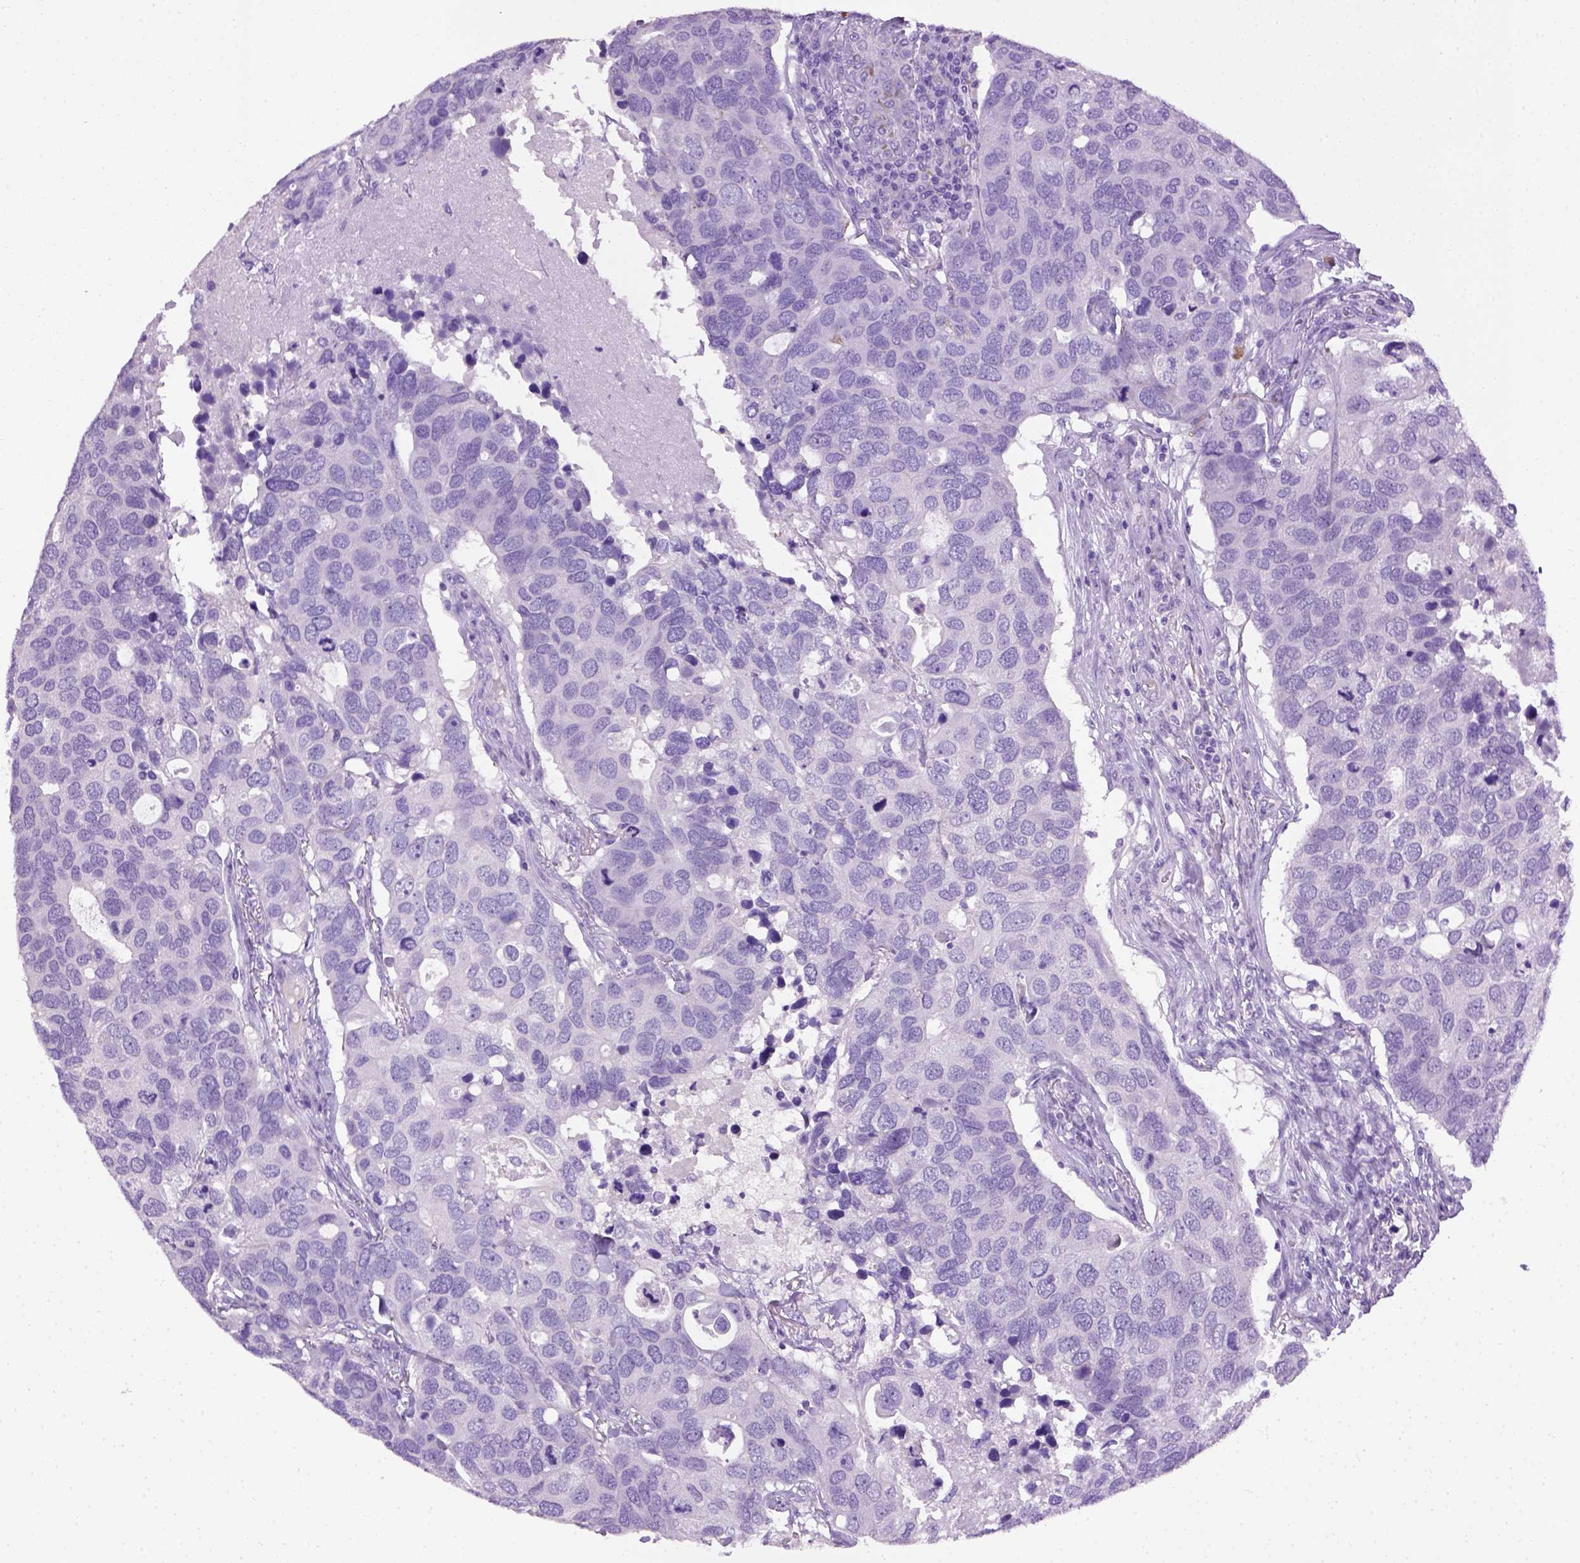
{"staining": {"intensity": "negative", "quantity": "none", "location": "none"}, "tissue": "breast cancer", "cell_type": "Tumor cells", "image_type": "cancer", "snomed": [{"axis": "morphology", "description": "Duct carcinoma"}, {"axis": "topography", "description": "Breast"}], "caption": "This is an immunohistochemistry (IHC) image of breast infiltrating ductal carcinoma. There is no expression in tumor cells.", "gene": "CYP24A1", "patient": {"sex": "female", "age": 83}}